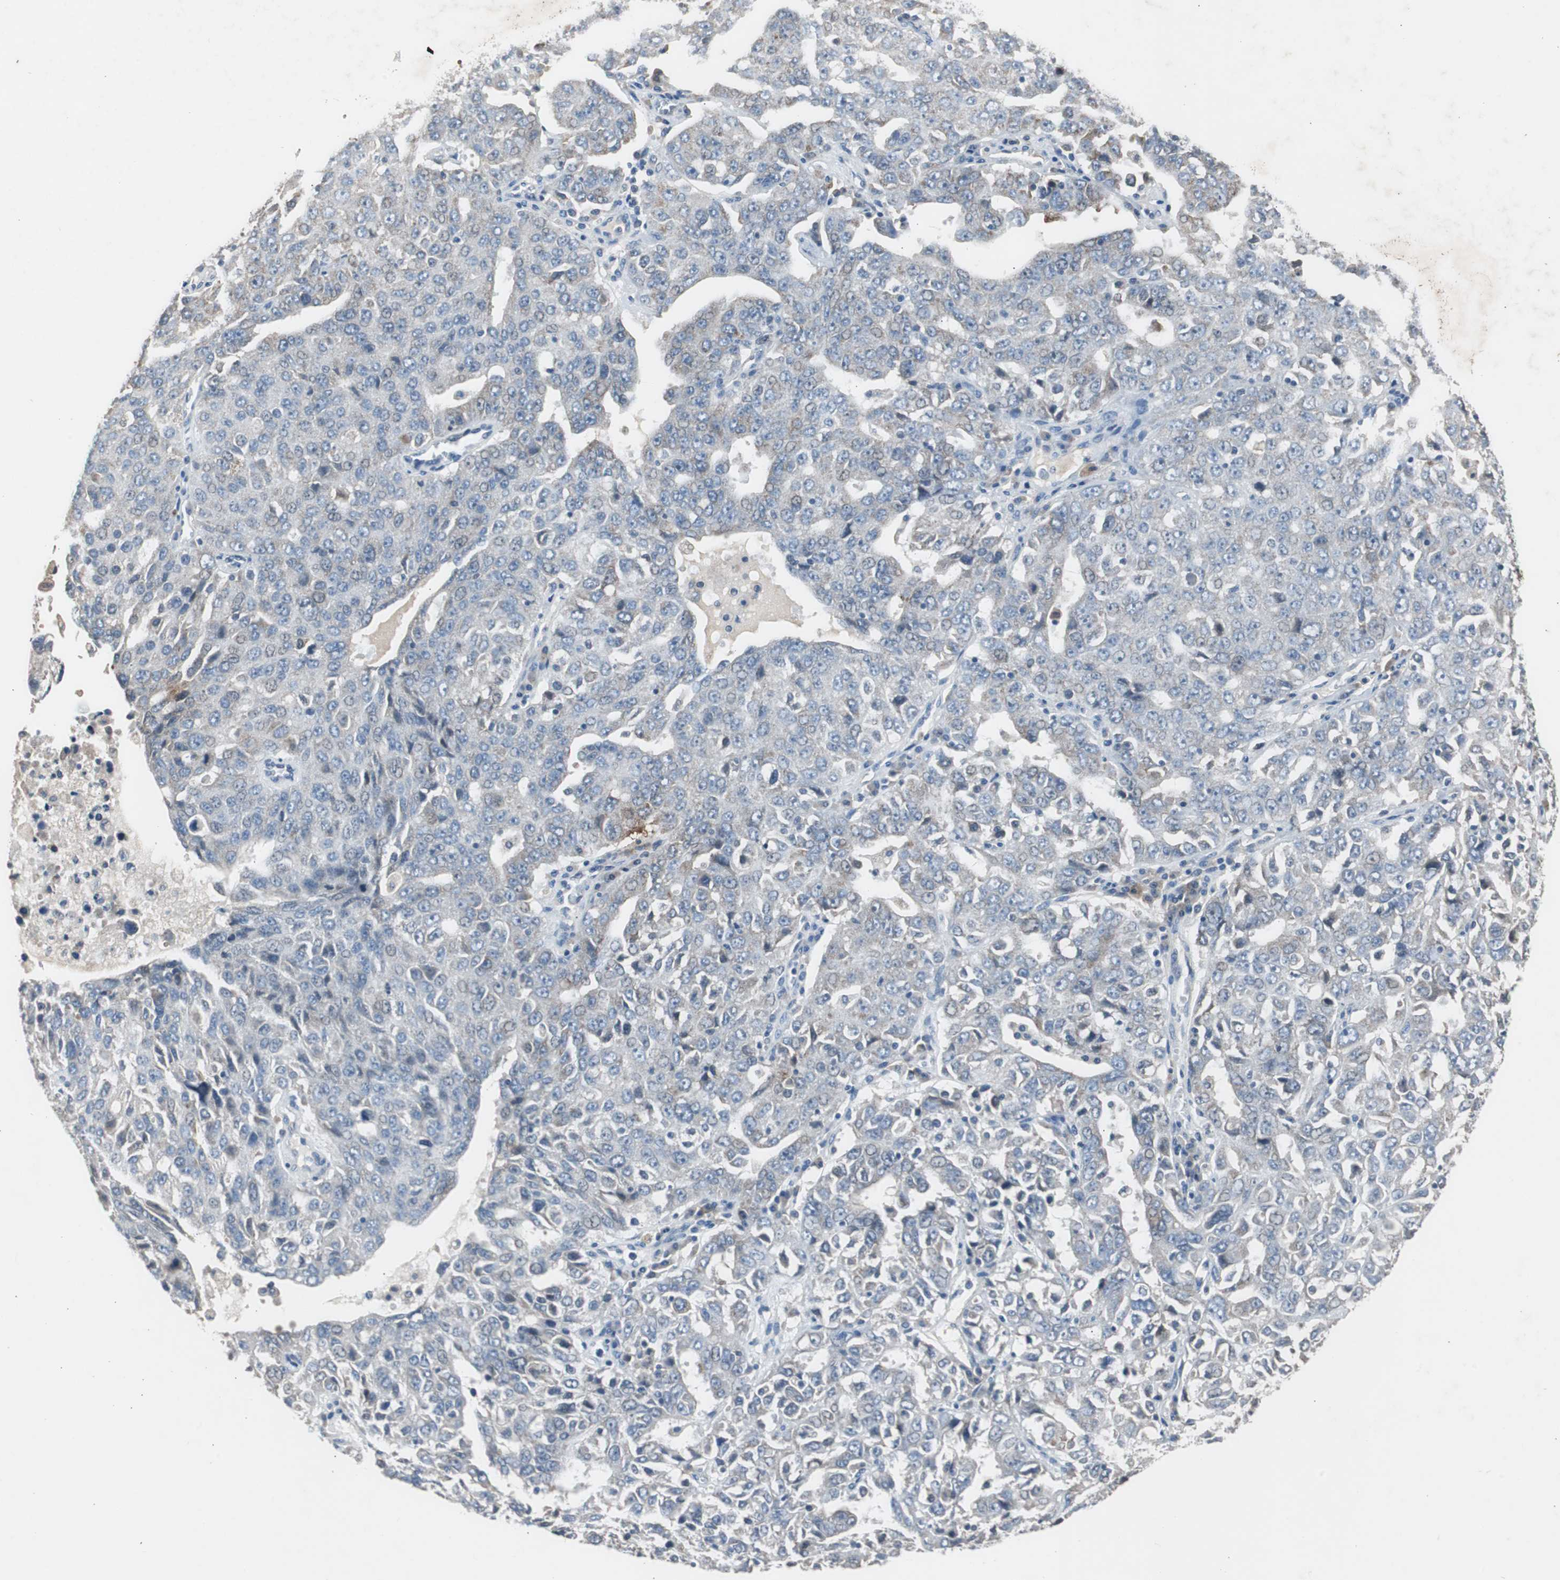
{"staining": {"intensity": "negative", "quantity": "none", "location": "none"}, "tissue": "ovarian cancer", "cell_type": "Tumor cells", "image_type": "cancer", "snomed": [{"axis": "morphology", "description": "Carcinoma, endometroid"}, {"axis": "topography", "description": "Ovary"}], "caption": "DAB (3,3'-diaminobenzidine) immunohistochemical staining of human ovarian cancer reveals no significant staining in tumor cells. Brightfield microscopy of immunohistochemistry stained with DAB (3,3'-diaminobenzidine) (brown) and hematoxylin (blue), captured at high magnification.", "gene": "TK1", "patient": {"sex": "female", "age": 62}}